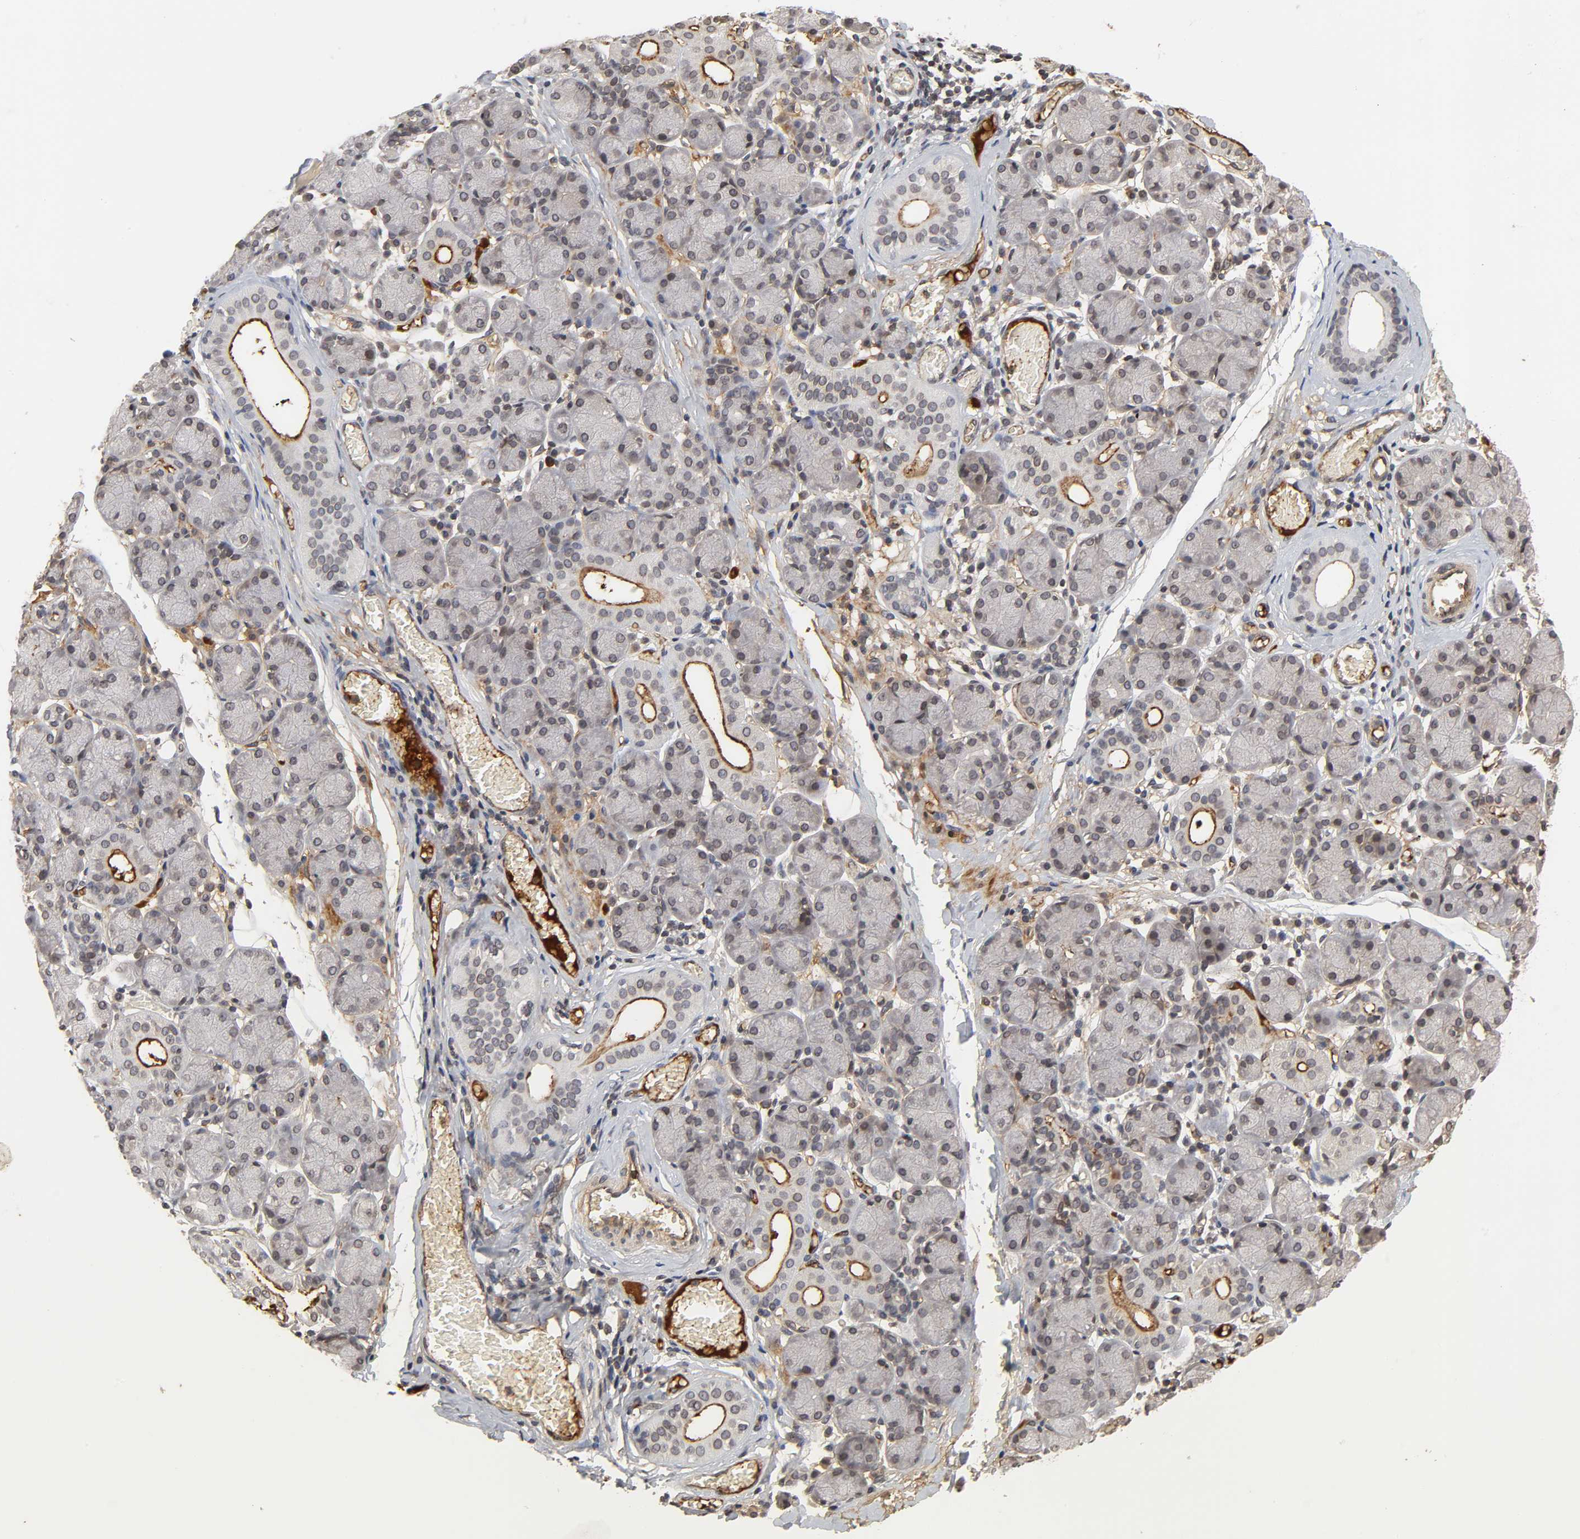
{"staining": {"intensity": "negative", "quantity": "none", "location": "none"}, "tissue": "salivary gland", "cell_type": "Glandular cells", "image_type": "normal", "snomed": [{"axis": "morphology", "description": "Normal tissue, NOS"}, {"axis": "topography", "description": "Salivary gland"}], "caption": "IHC image of unremarkable human salivary gland stained for a protein (brown), which displays no positivity in glandular cells.", "gene": "CPN2", "patient": {"sex": "female", "age": 24}}